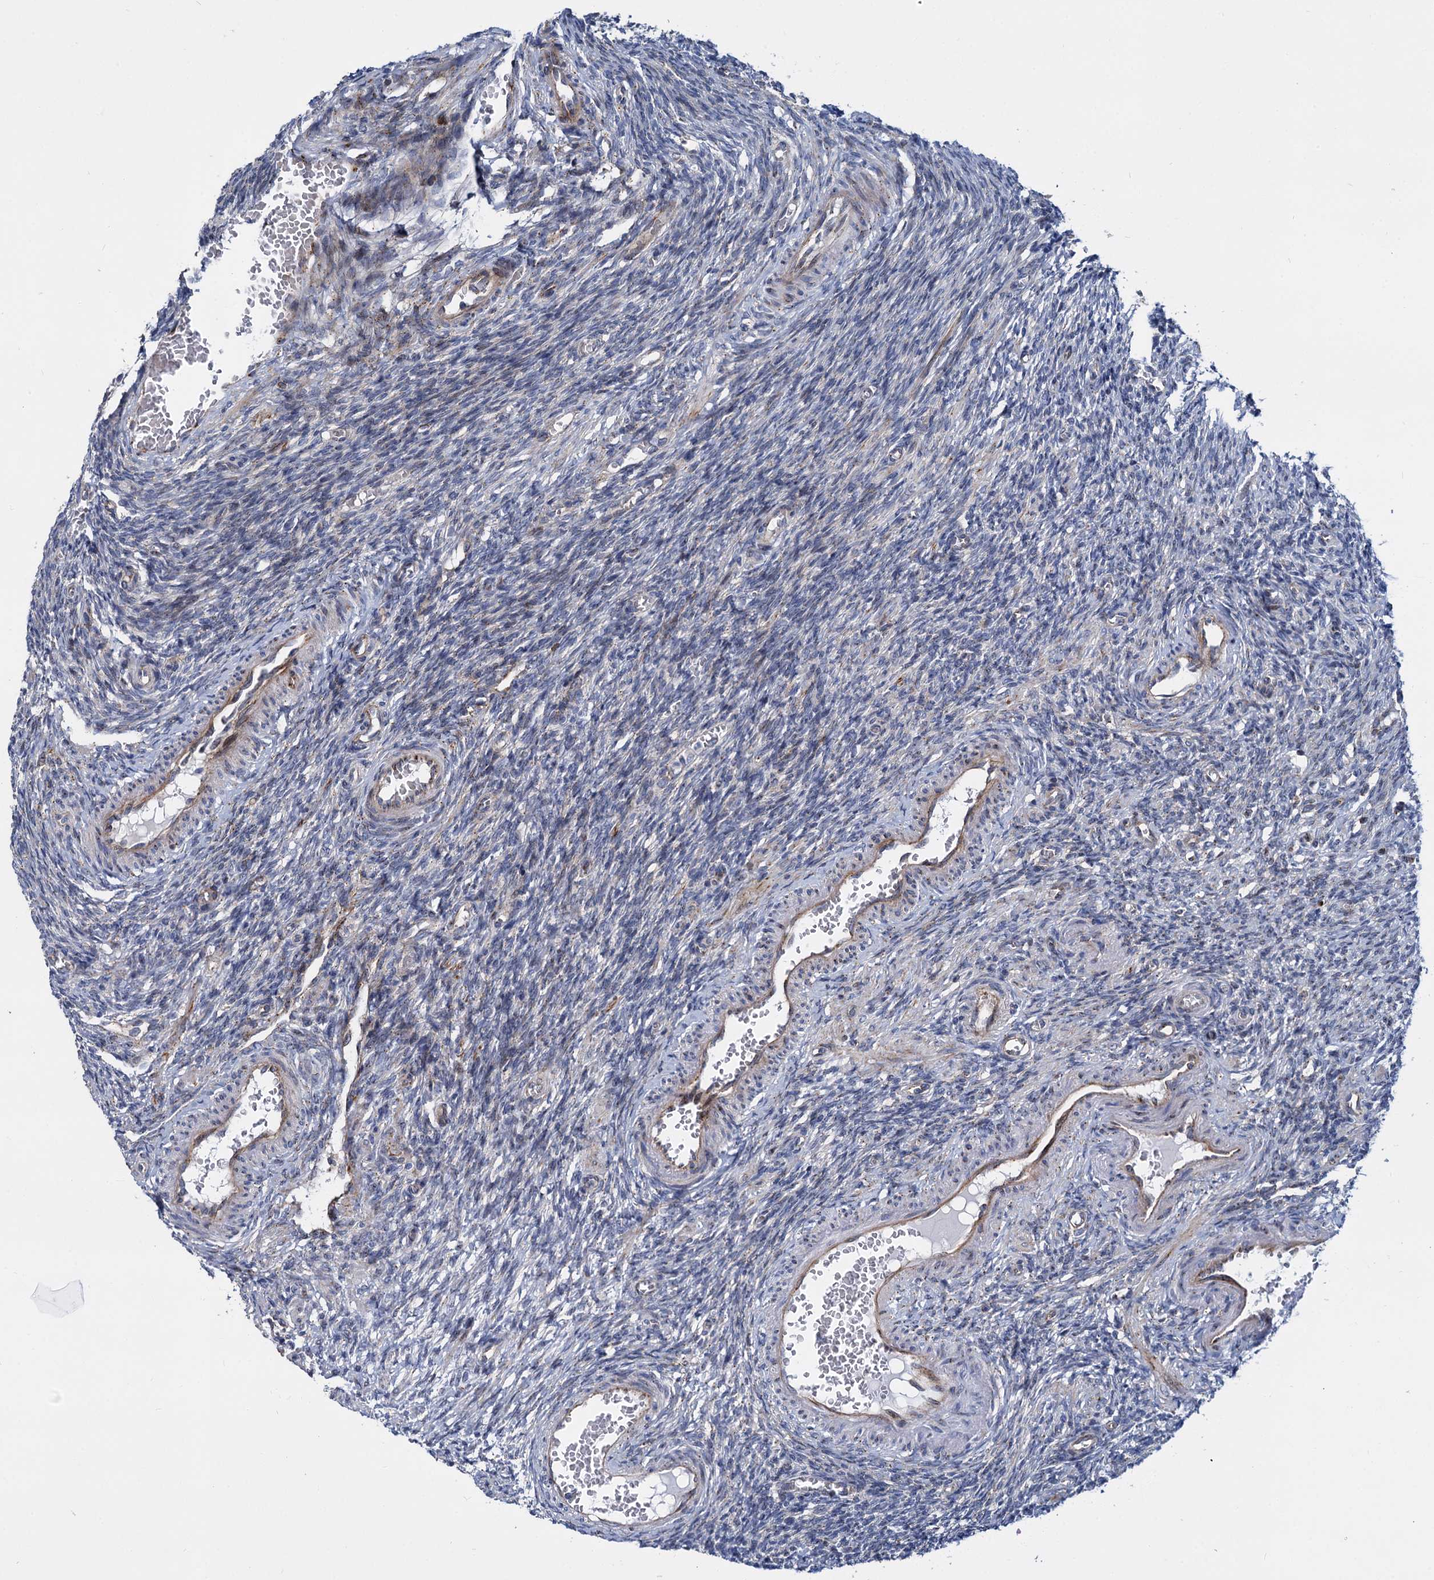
{"staining": {"intensity": "moderate", "quantity": ">75%", "location": "cytoplasmic/membranous"}, "tissue": "ovary", "cell_type": "Follicle cells", "image_type": "normal", "snomed": [{"axis": "morphology", "description": "Normal tissue, NOS"}, {"axis": "topography", "description": "Ovary"}], "caption": "IHC histopathology image of benign ovary: ovary stained using IHC exhibits medium levels of moderate protein expression localized specifically in the cytoplasmic/membranous of follicle cells, appearing as a cytoplasmic/membranous brown color.", "gene": "SUPT20H", "patient": {"sex": "female", "age": 27}}